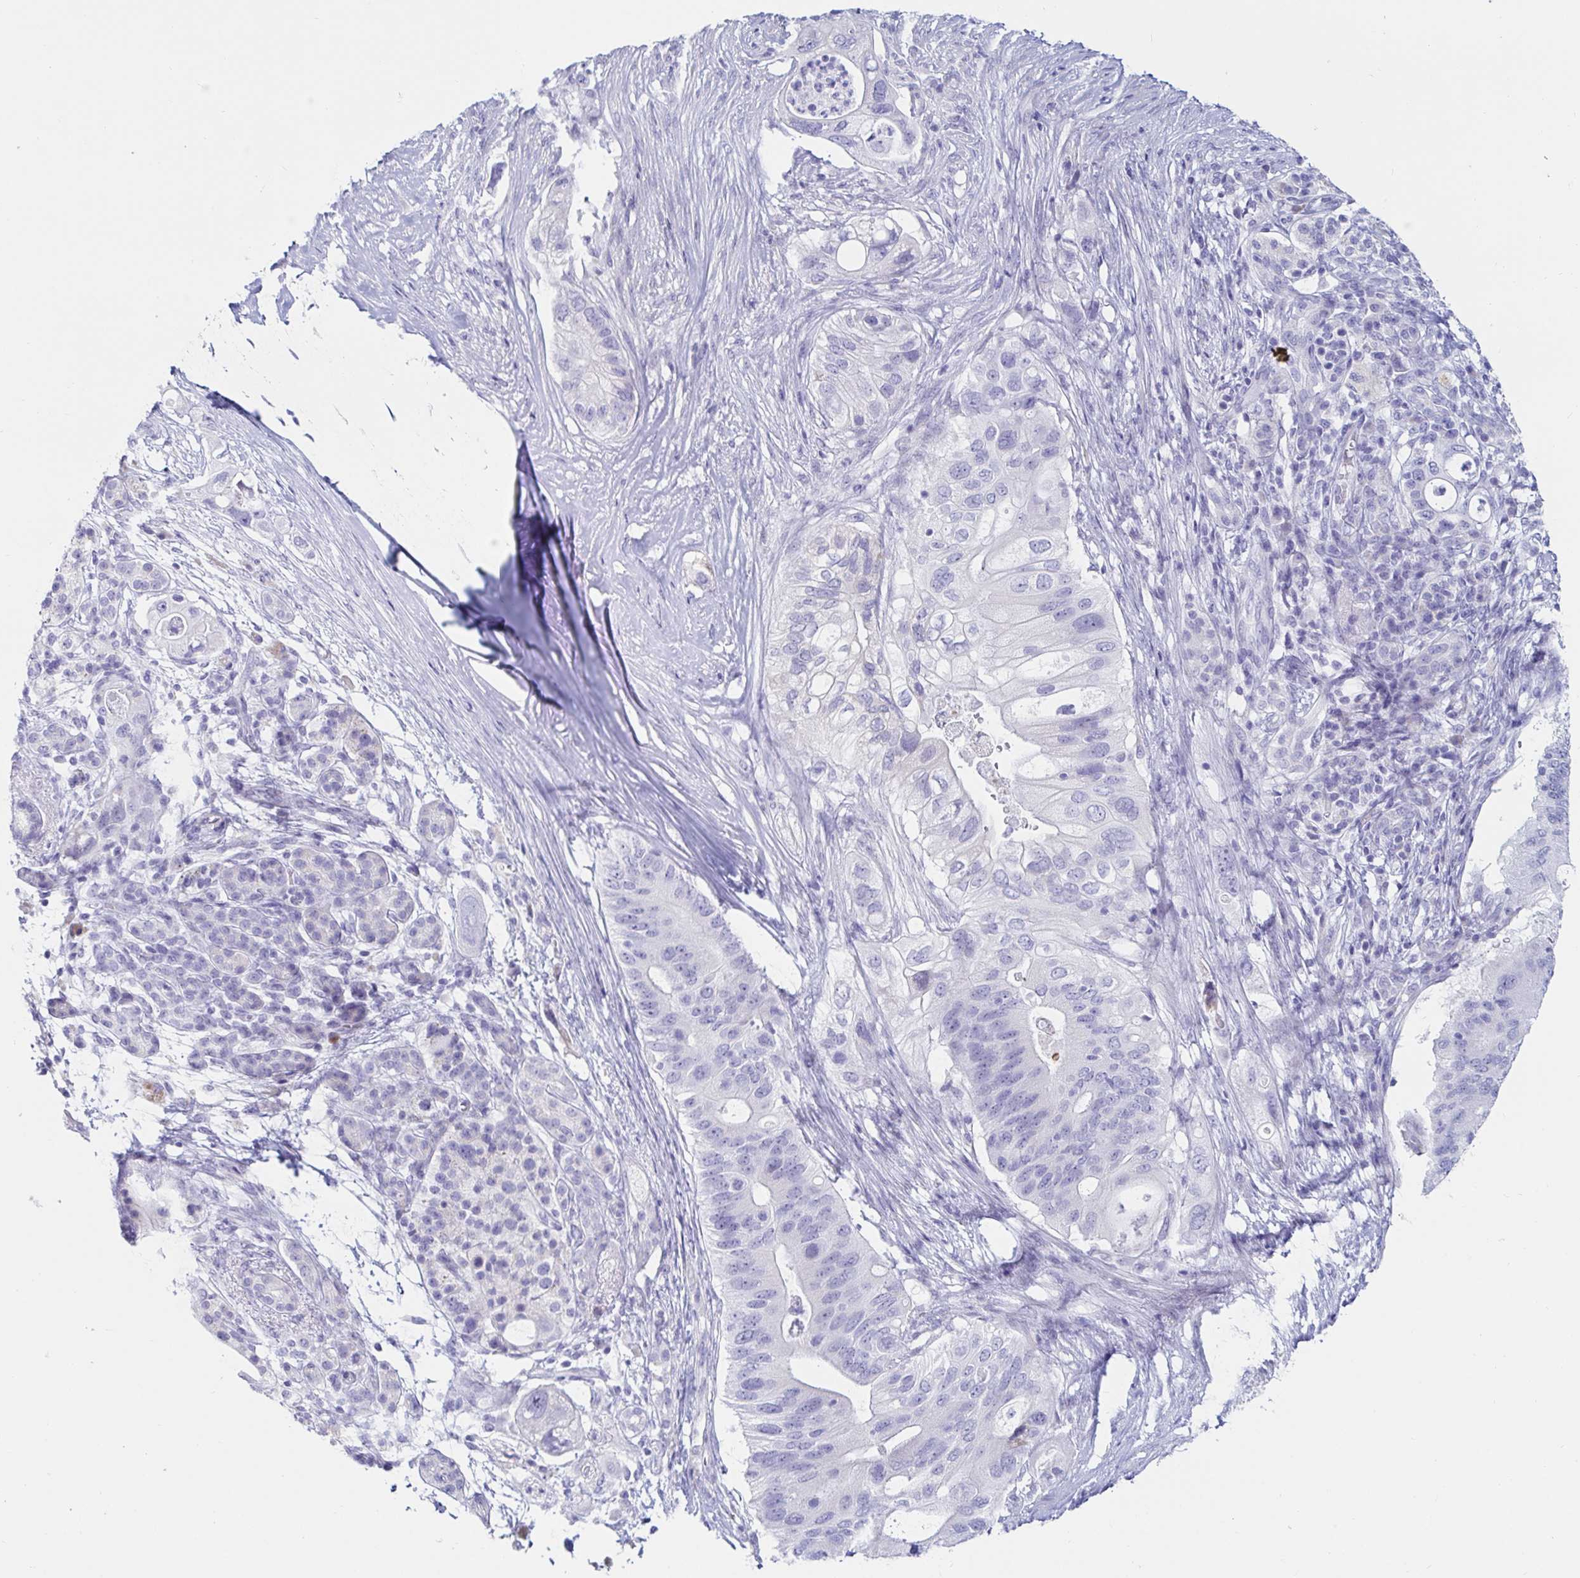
{"staining": {"intensity": "negative", "quantity": "none", "location": "none"}, "tissue": "pancreatic cancer", "cell_type": "Tumor cells", "image_type": "cancer", "snomed": [{"axis": "morphology", "description": "Adenocarcinoma, NOS"}, {"axis": "topography", "description": "Pancreas"}], "caption": "Immunohistochemistry (IHC) photomicrograph of neoplastic tissue: human pancreatic cancer (adenocarcinoma) stained with DAB (3,3'-diaminobenzidine) reveals no significant protein staining in tumor cells.", "gene": "C4orf17", "patient": {"sex": "female", "age": 72}}